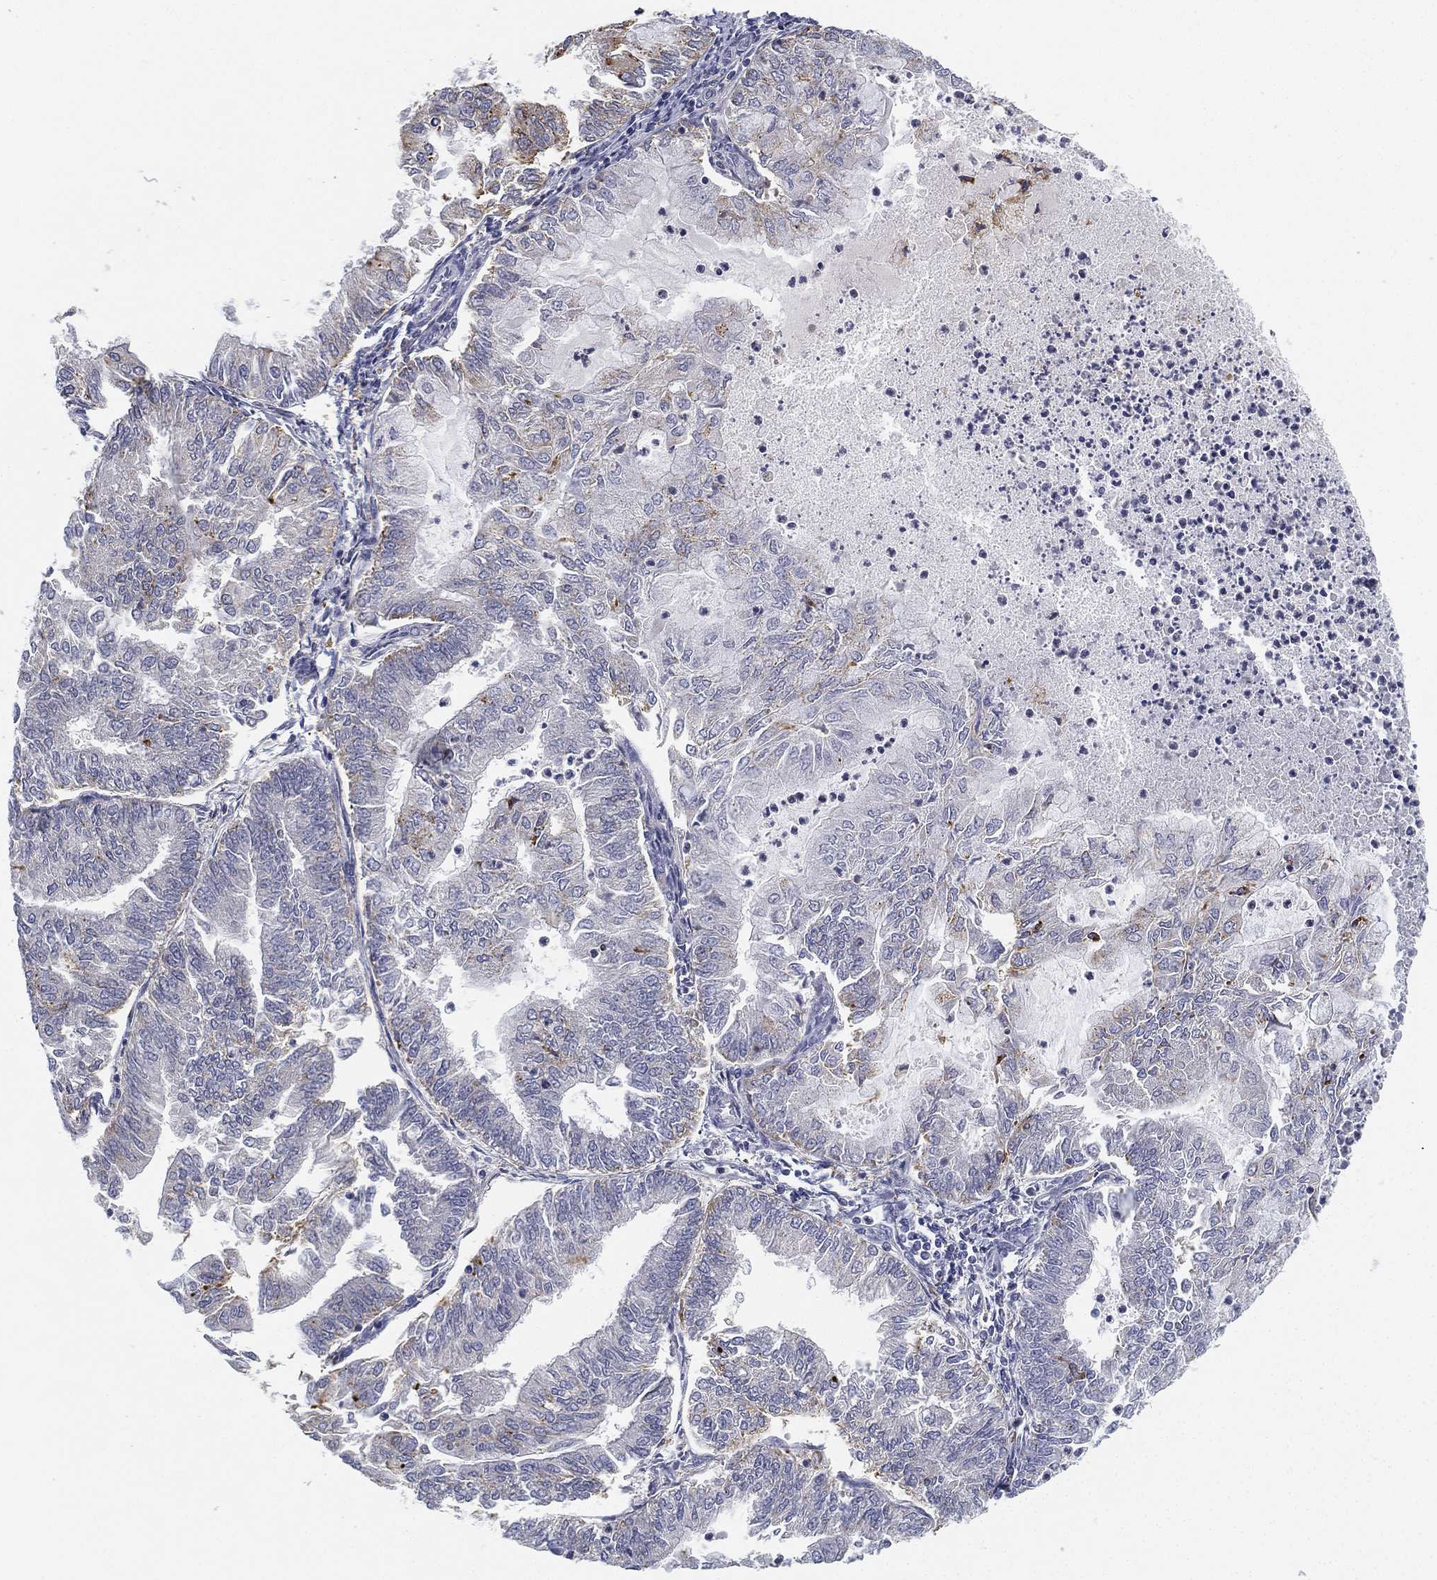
{"staining": {"intensity": "negative", "quantity": "none", "location": "none"}, "tissue": "endometrial cancer", "cell_type": "Tumor cells", "image_type": "cancer", "snomed": [{"axis": "morphology", "description": "Adenocarcinoma, NOS"}, {"axis": "topography", "description": "Endometrium"}], "caption": "This is a image of immunohistochemistry (IHC) staining of endometrial cancer, which shows no expression in tumor cells. (DAB IHC visualized using brightfield microscopy, high magnification).", "gene": "NPC2", "patient": {"sex": "female", "age": 59}}